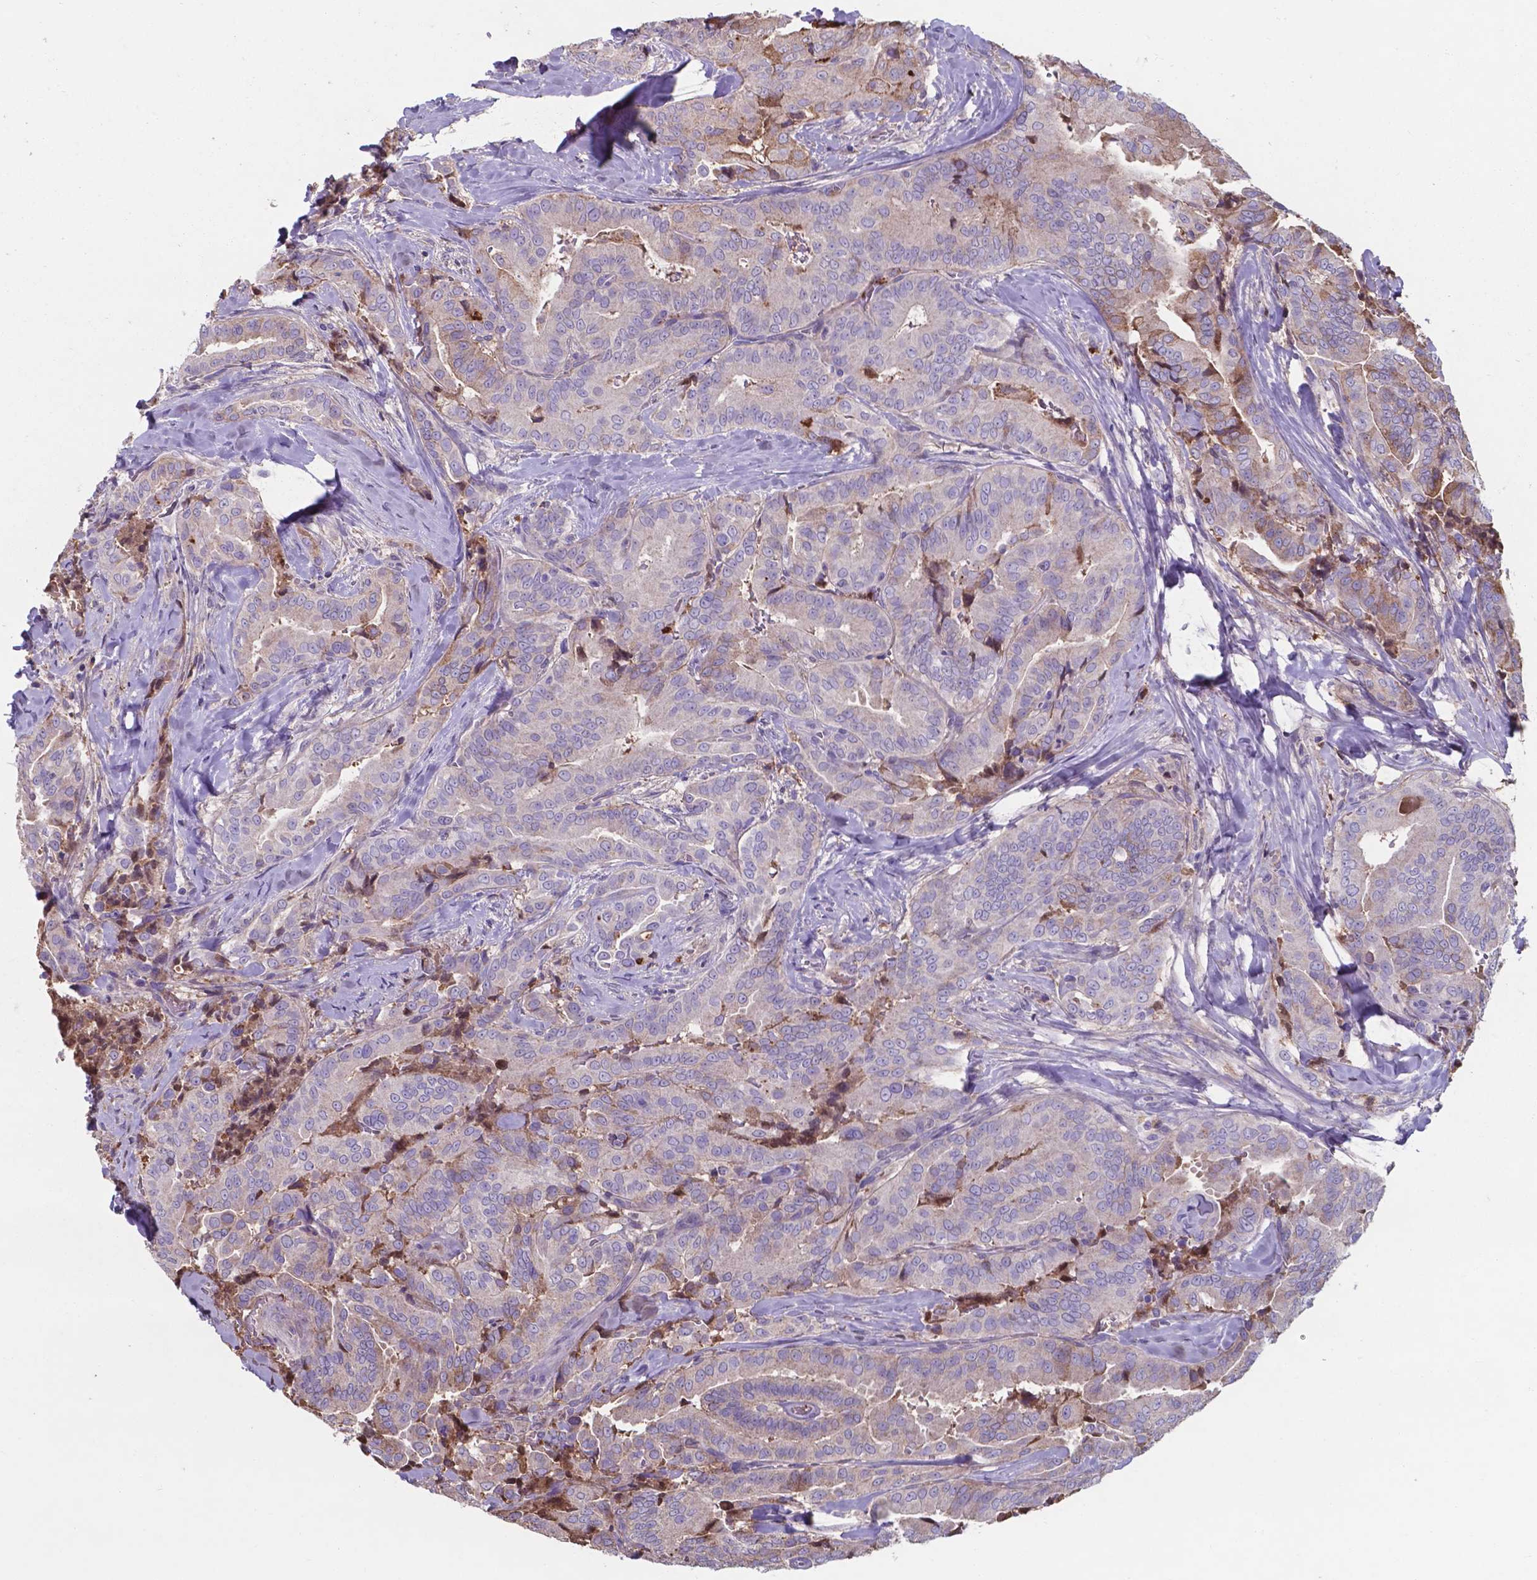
{"staining": {"intensity": "weak", "quantity": "<25%", "location": "cytoplasmic/membranous"}, "tissue": "thyroid cancer", "cell_type": "Tumor cells", "image_type": "cancer", "snomed": [{"axis": "morphology", "description": "Papillary adenocarcinoma, NOS"}, {"axis": "topography", "description": "Thyroid gland"}], "caption": "This image is of thyroid papillary adenocarcinoma stained with immunohistochemistry to label a protein in brown with the nuclei are counter-stained blue. There is no expression in tumor cells.", "gene": "SERPINA1", "patient": {"sex": "male", "age": 61}}